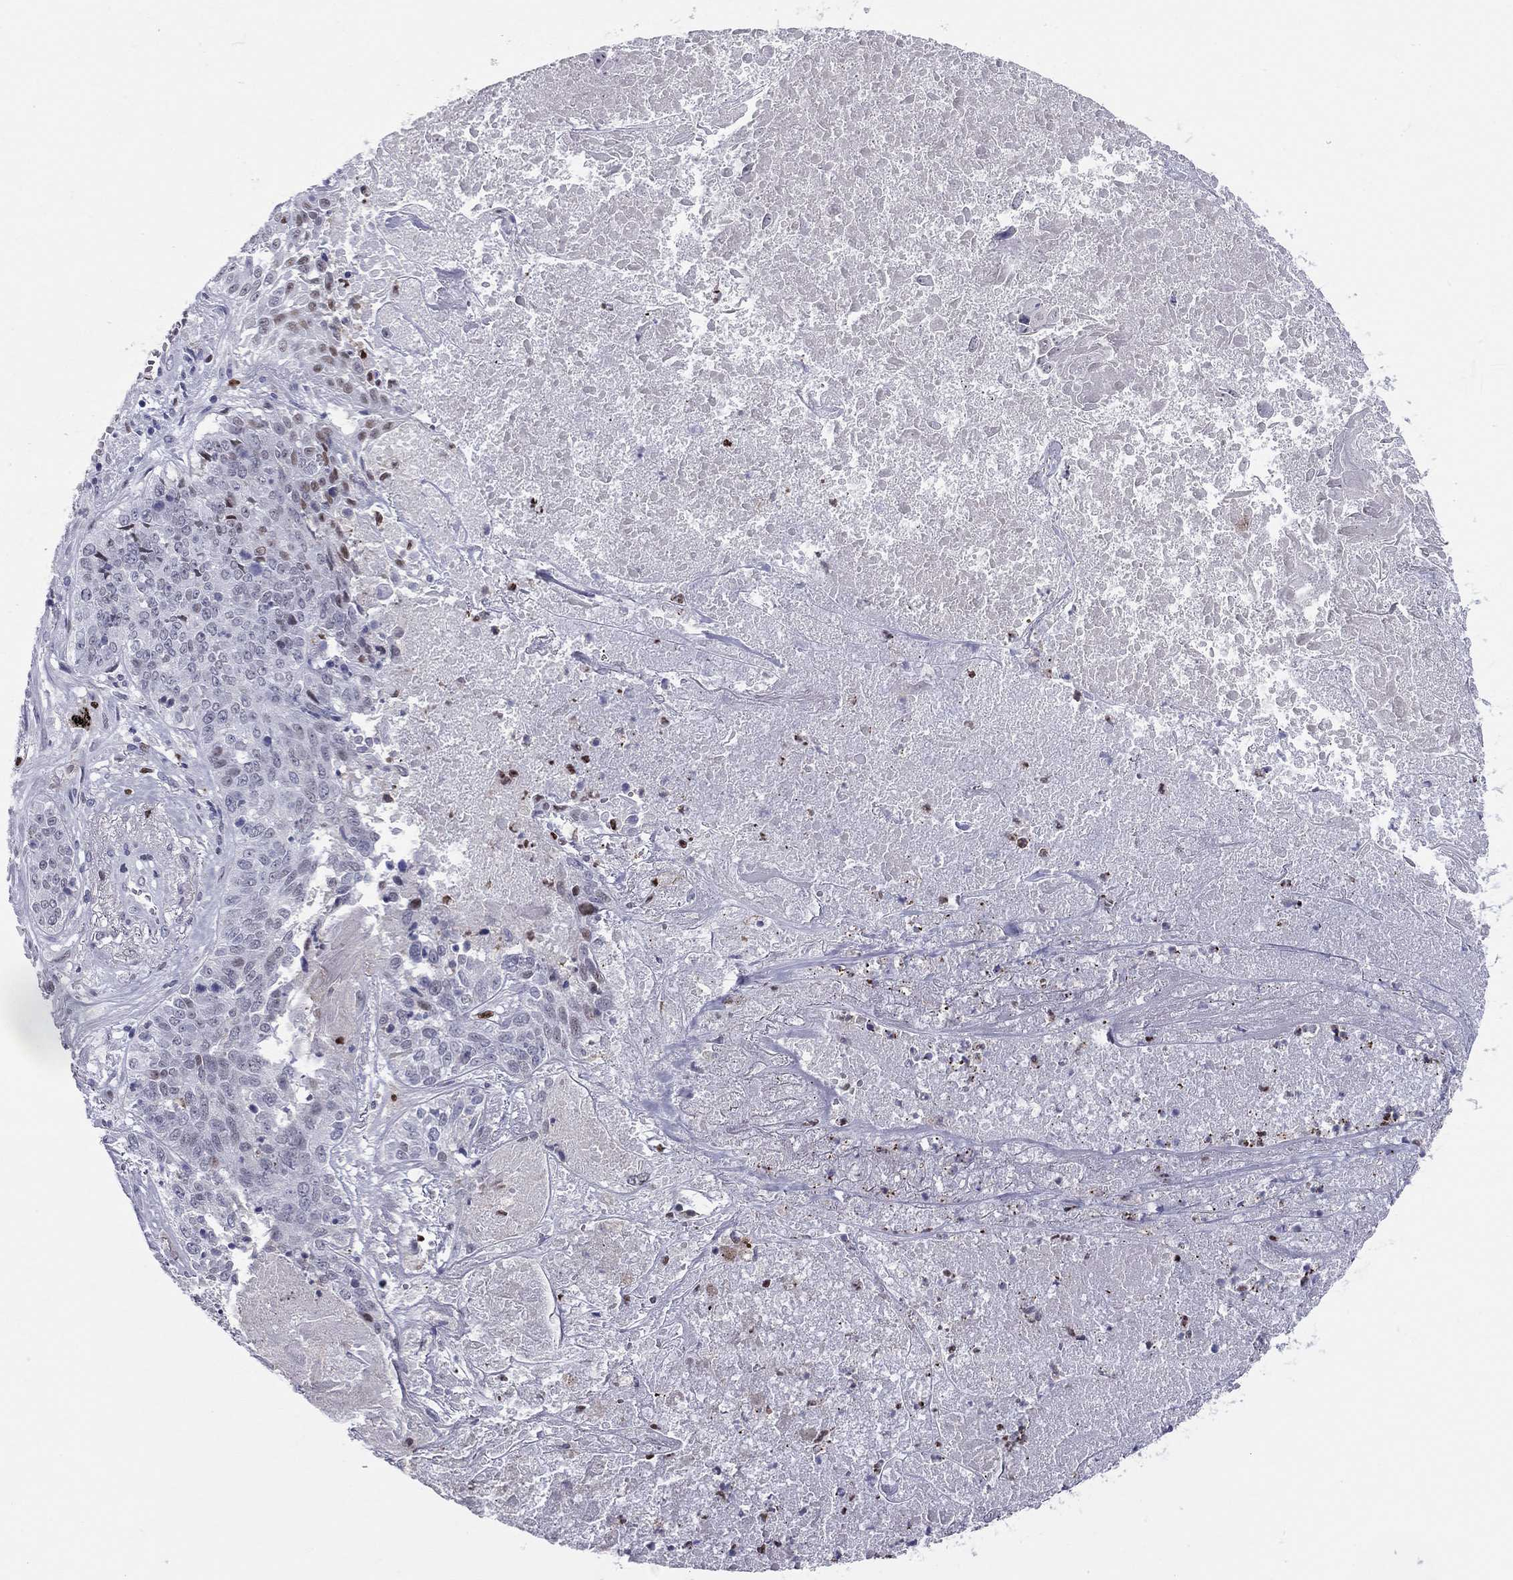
{"staining": {"intensity": "negative", "quantity": "none", "location": "none"}, "tissue": "lung cancer", "cell_type": "Tumor cells", "image_type": "cancer", "snomed": [{"axis": "morphology", "description": "Squamous cell carcinoma, NOS"}, {"axis": "topography", "description": "Lung"}], "caption": "IHC photomicrograph of lung cancer (squamous cell carcinoma) stained for a protein (brown), which exhibits no staining in tumor cells.", "gene": "PCGF3", "patient": {"sex": "male", "age": 64}}